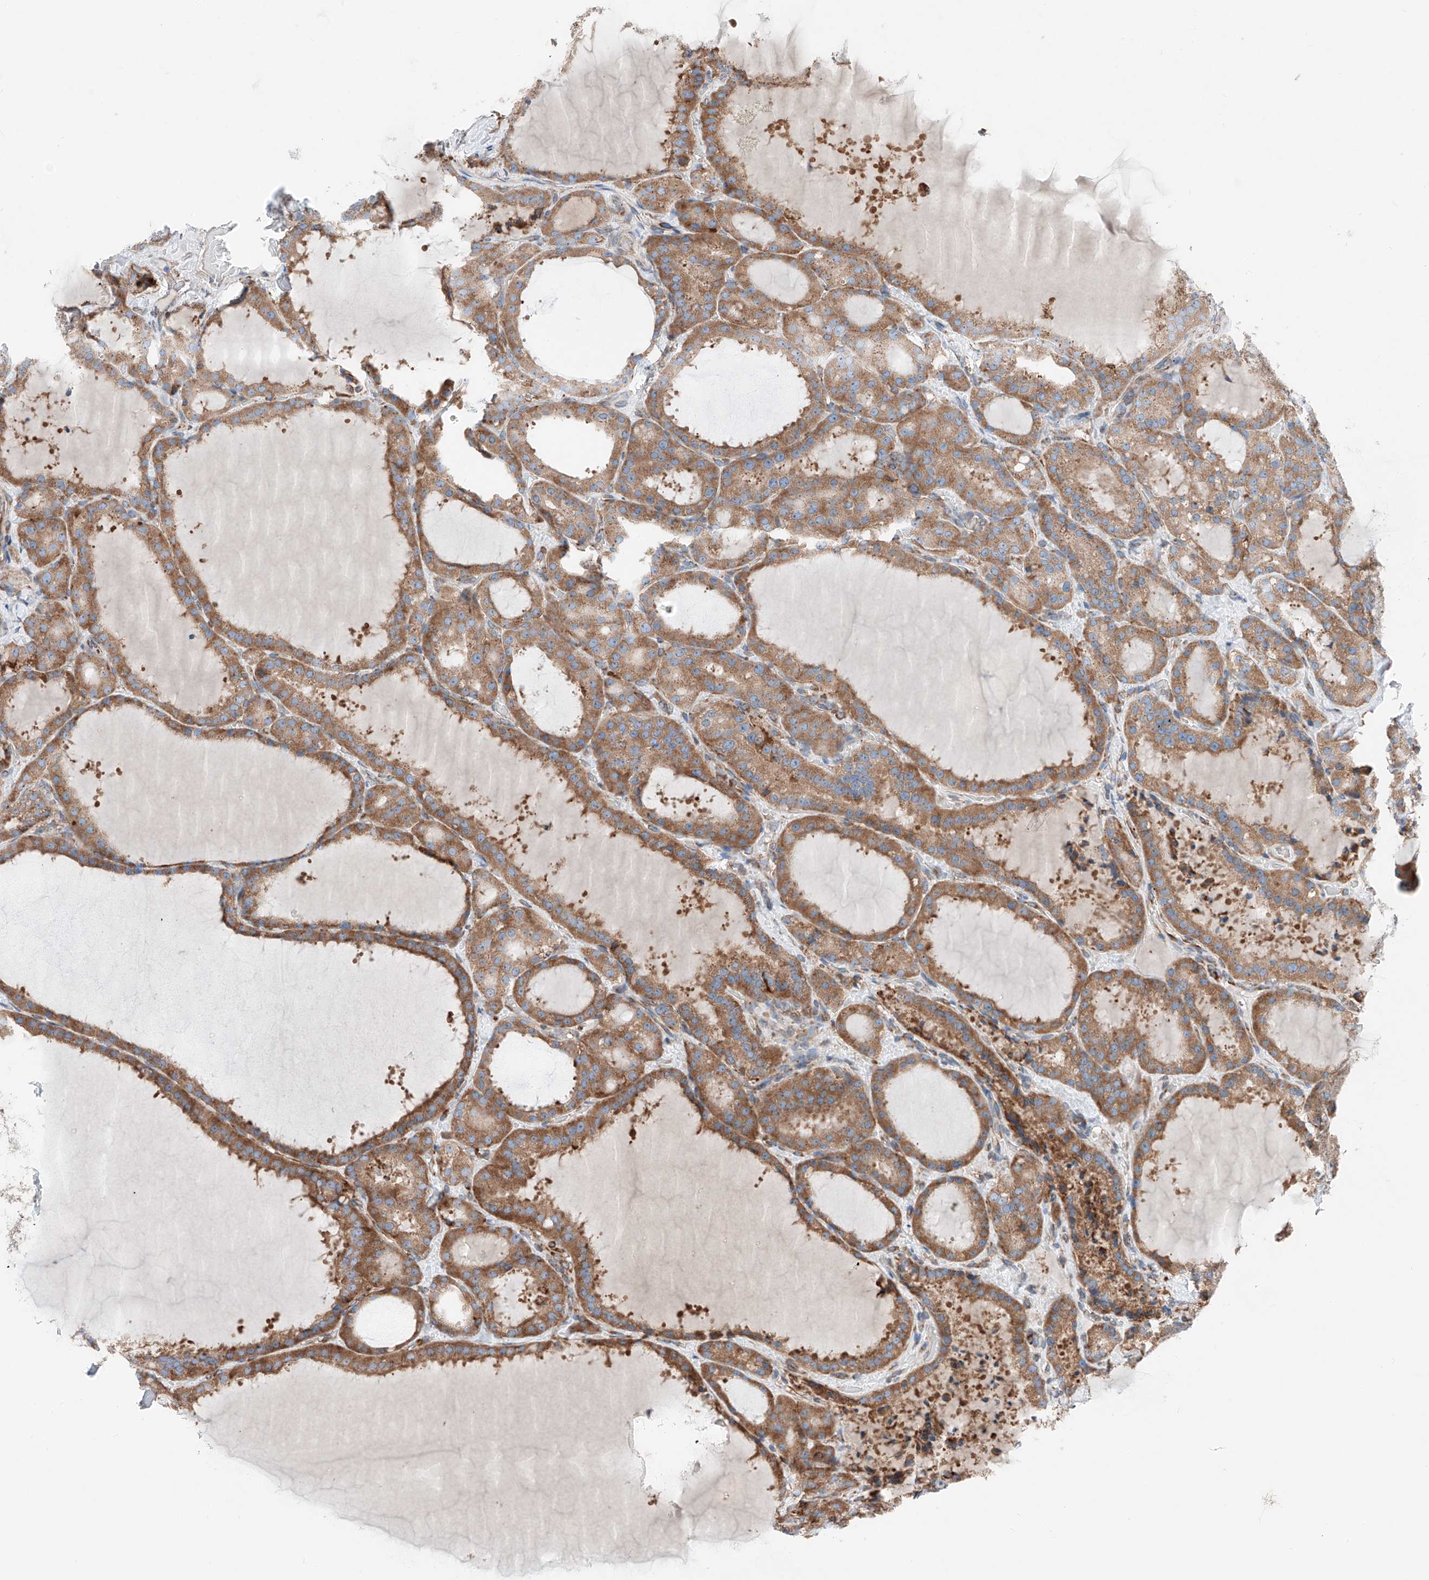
{"staining": {"intensity": "moderate", "quantity": ">75%", "location": "cytoplasmic/membranous"}, "tissue": "thyroid cancer", "cell_type": "Tumor cells", "image_type": "cancer", "snomed": [{"axis": "morphology", "description": "Papillary adenocarcinoma, NOS"}, {"axis": "topography", "description": "Thyroid gland"}], "caption": "Protein staining demonstrates moderate cytoplasmic/membranous positivity in approximately >75% of tumor cells in thyroid cancer (papillary adenocarcinoma).", "gene": "CRELD1", "patient": {"sex": "male", "age": 77}}